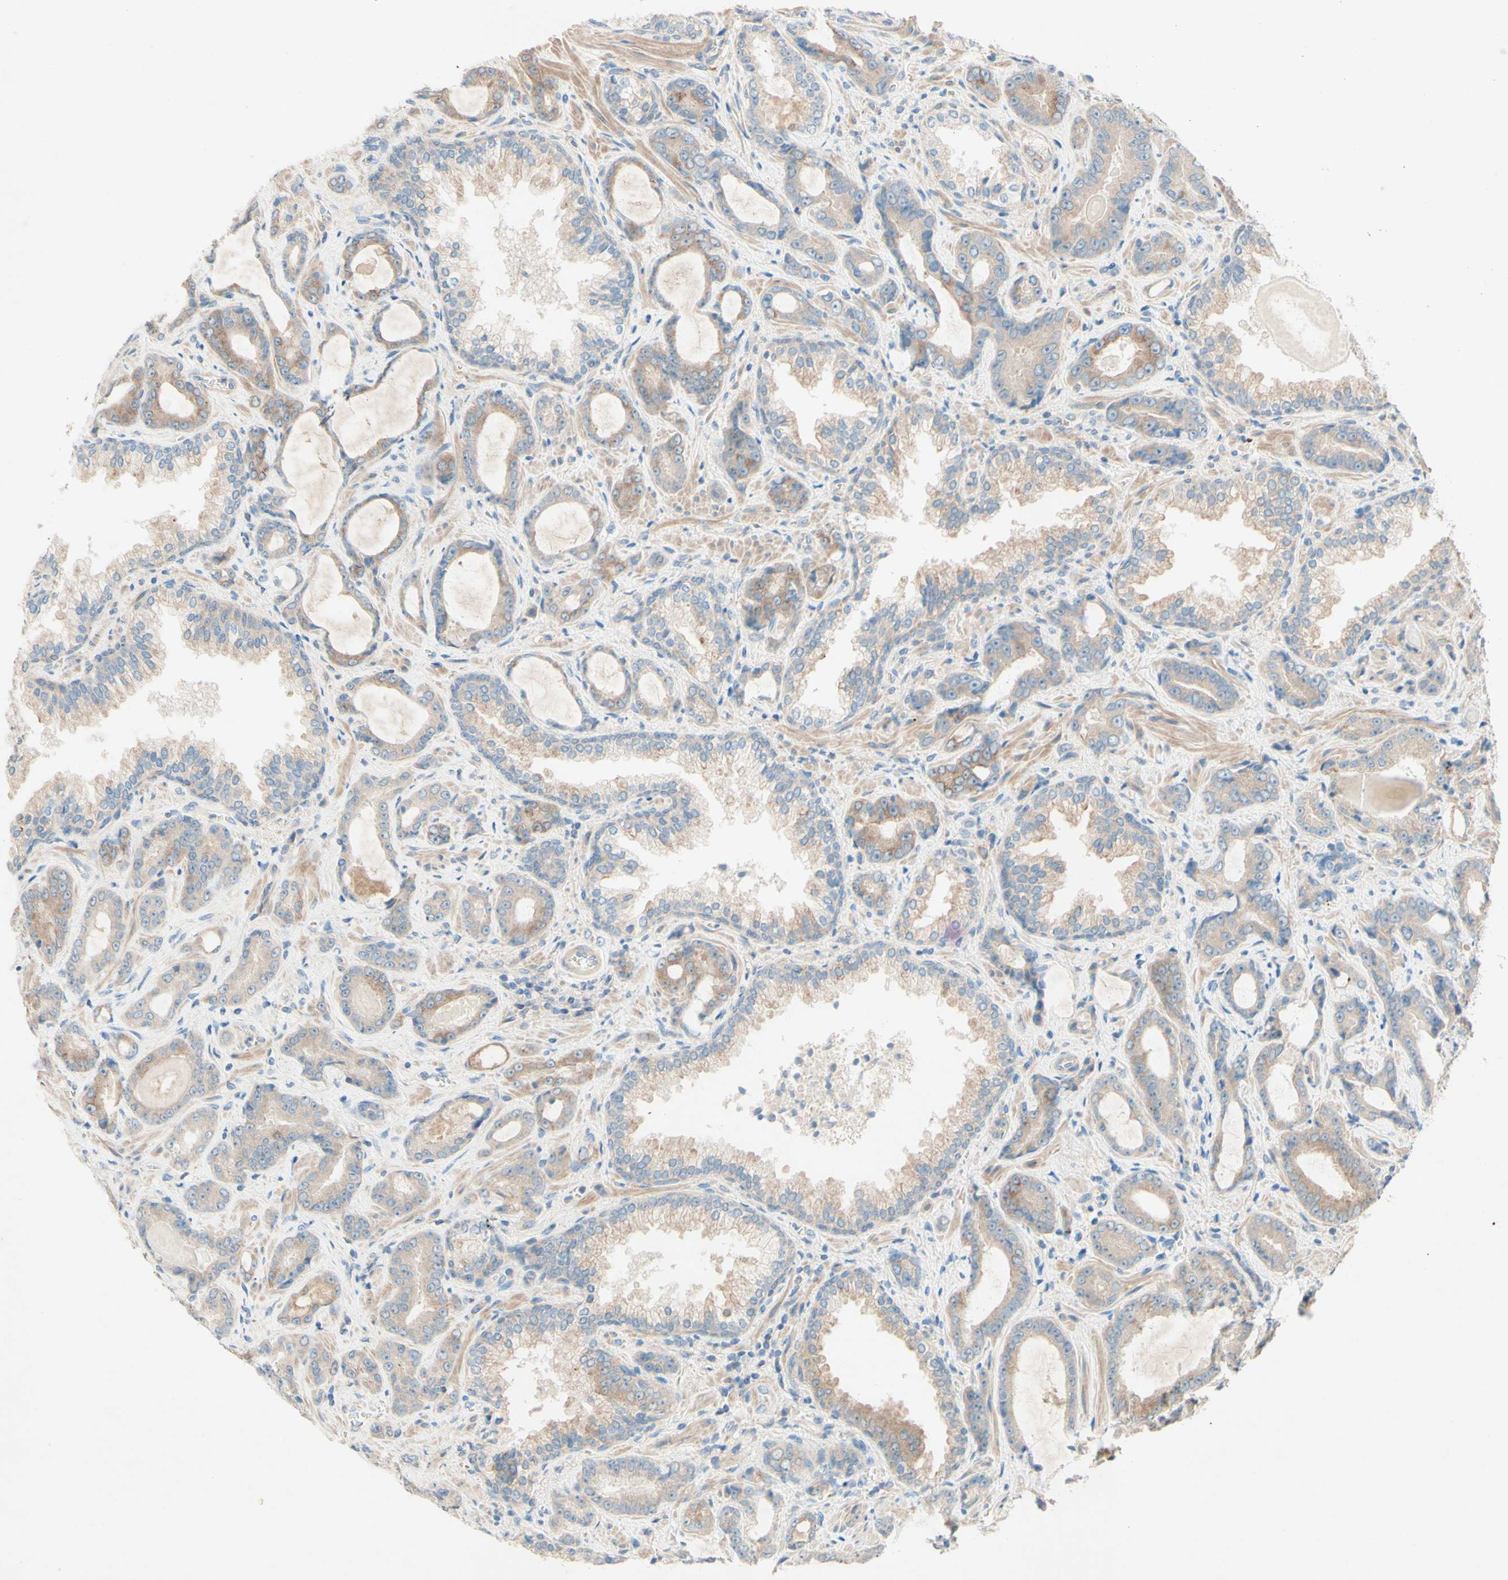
{"staining": {"intensity": "moderate", "quantity": ">75%", "location": "cytoplasmic/membranous"}, "tissue": "prostate cancer", "cell_type": "Tumor cells", "image_type": "cancer", "snomed": [{"axis": "morphology", "description": "Adenocarcinoma, Low grade"}, {"axis": "topography", "description": "Prostate"}], "caption": "This photomicrograph exhibits immunohistochemistry staining of human prostate cancer (adenocarcinoma (low-grade)), with medium moderate cytoplasmic/membranous positivity in approximately >75% of tumor cells.", "gene": "IL2", "patient": {"sex": "male", "age": 60}}